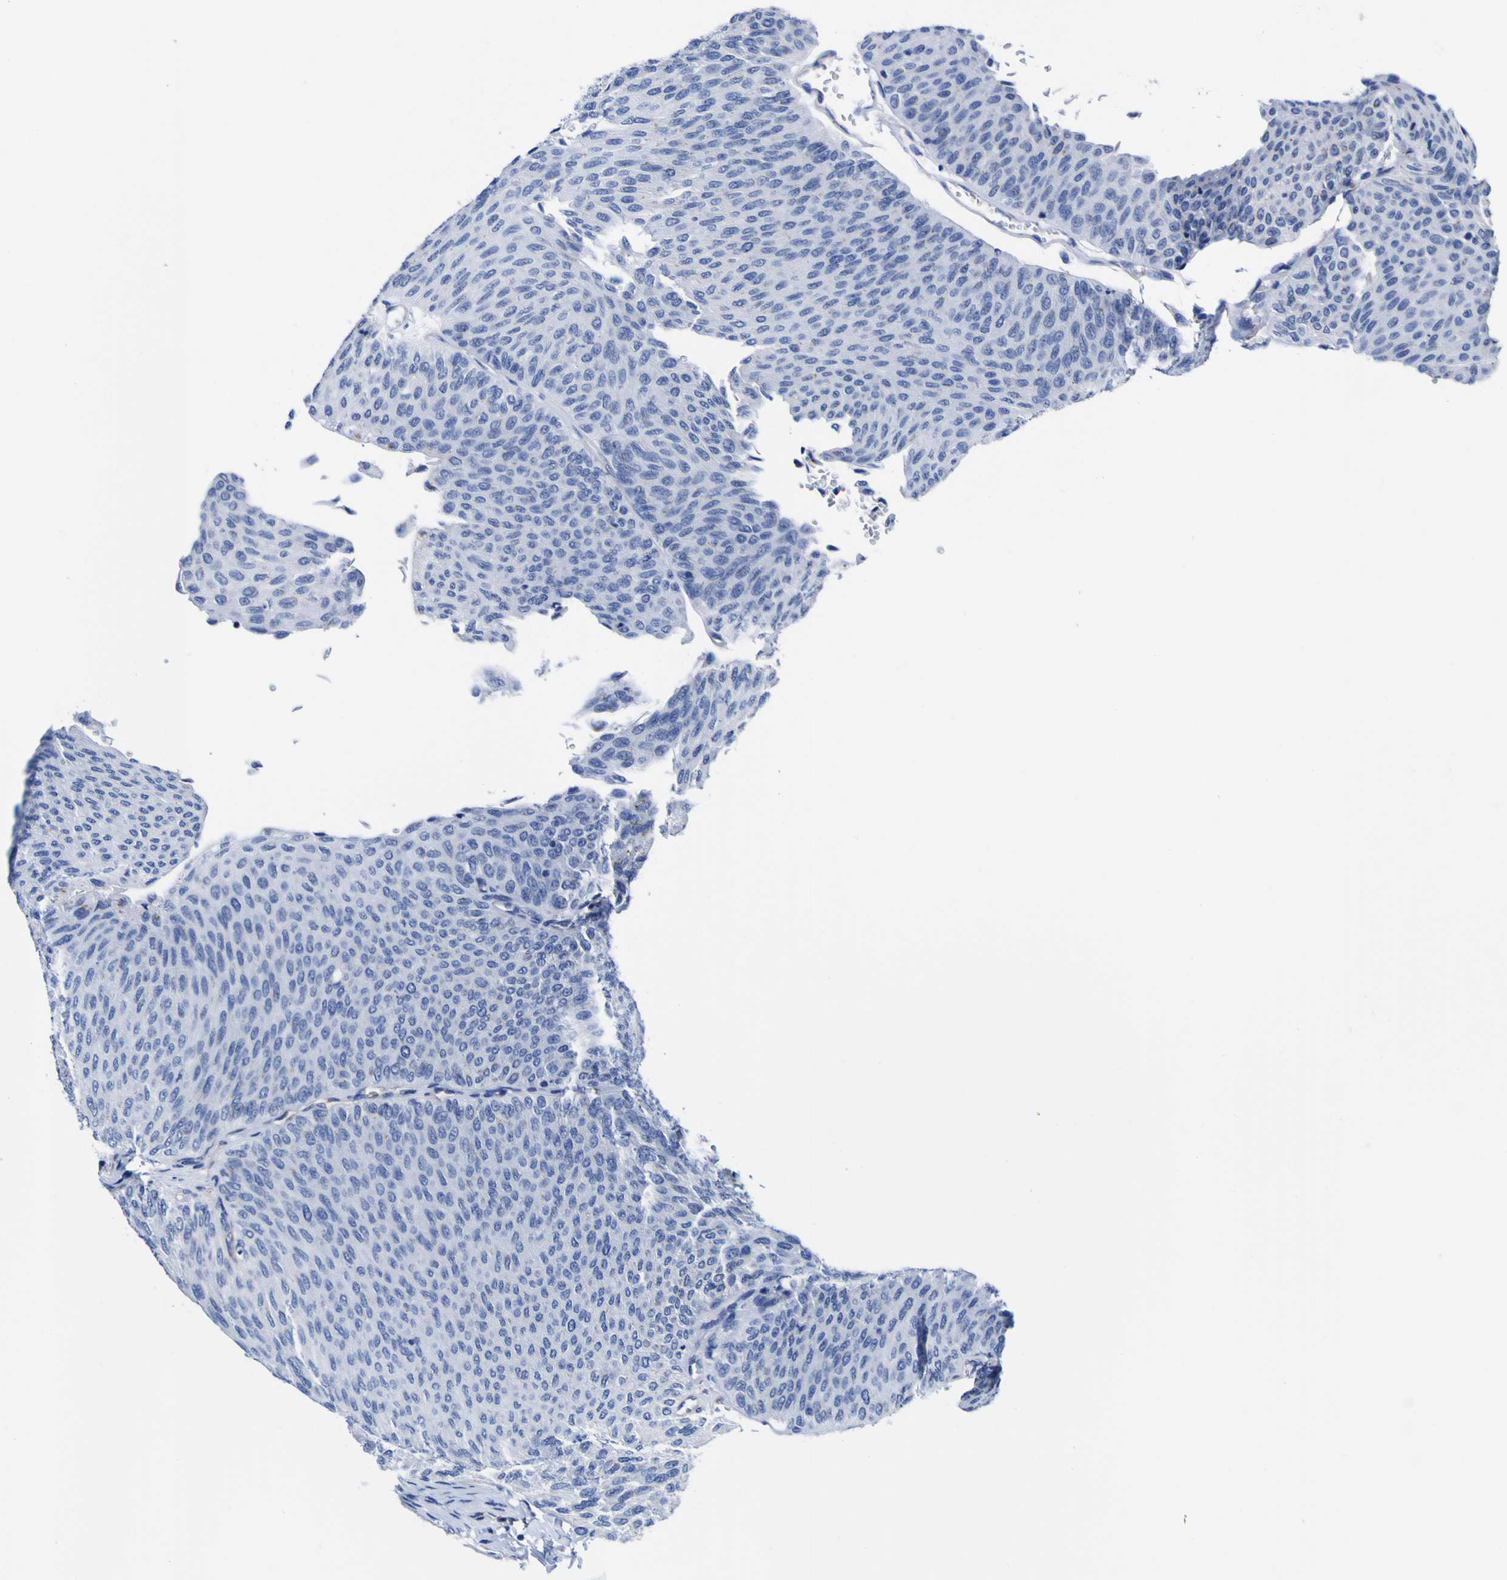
{"staining": {"intensity": "negative", "quantity": "none", "location": "none"}, "tissue": "urothelial cancer", "cell_type": "Tumor cells", "image_type": "cancer", "snomed": [{"axis": "morphology", "description": "Urothelial carcinoma, Low grade"}, {"axis": "topography", "description": "Urinary bladder"}], "caption": "DAB immunohistochemical staining of human urothelial cancer demonstrates no significant staining in tumor cells.", "gene": "GOLM1", "patient": {"sex": "male", "age": 78}}